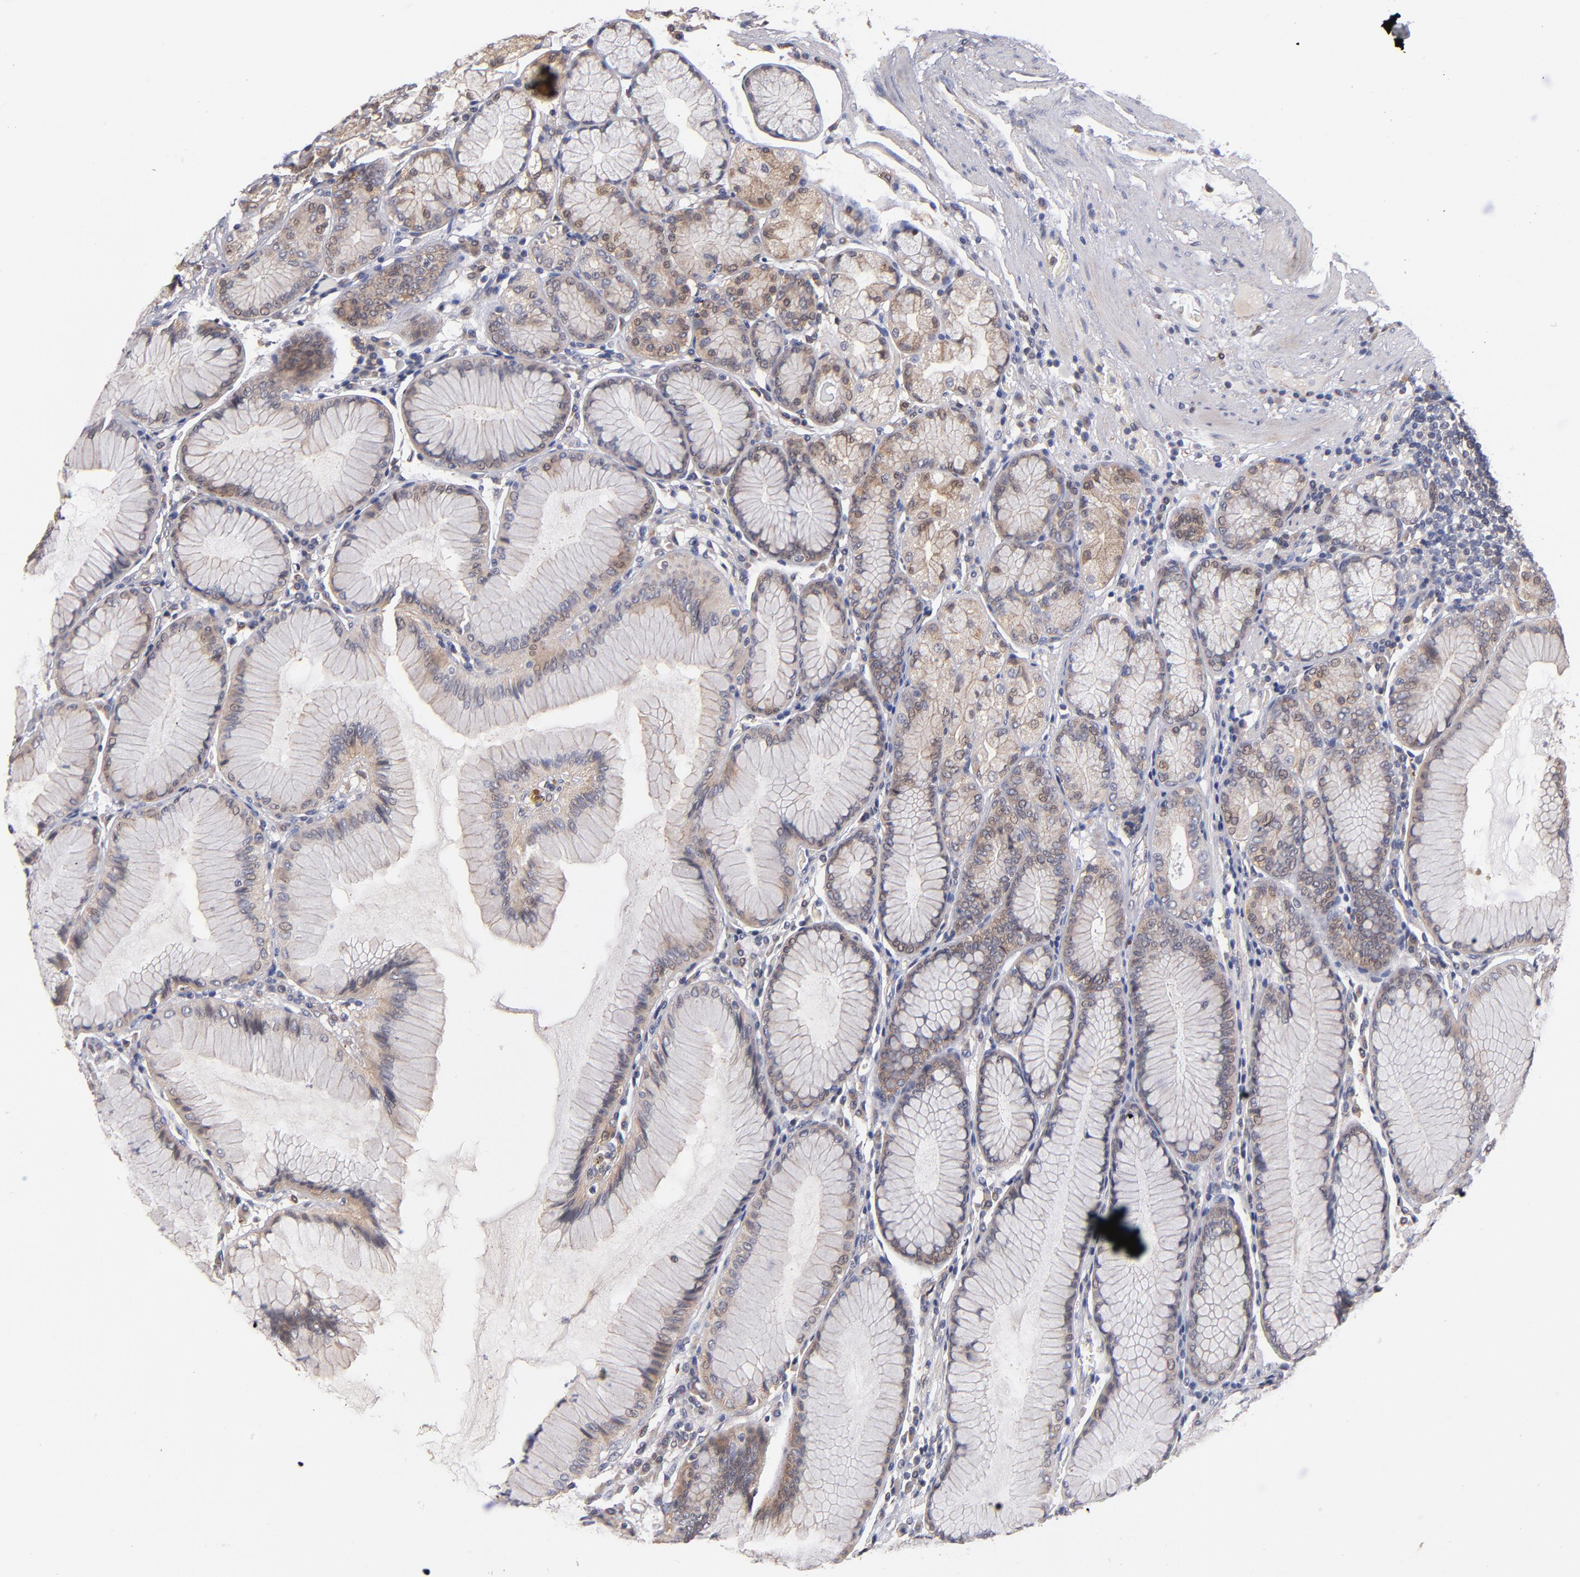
{"staining": {"intensity": "moderate", "quantity": ">75%", "location": "cytoplasmic/membranous"}, "tissue": "stomach", "cell_type": "Glandular cells", "image_type": "normal", "snomed": [{"axis": "morphology", "description": "Normal tissue, NOS"}, {"axis": "topography", "description": "Stomach, lower"}], "caption": "High-magnification brightfield microscopy of benign stomach stained with DAB (brown) and counterstained with hematoxylin (blue). glandular cells exhibit moderate cytoplasmic/membranous expression is seen in approximately>75% of cells.", "gene": "GMFB", "patient": {"sex": "female", "age": 93}}